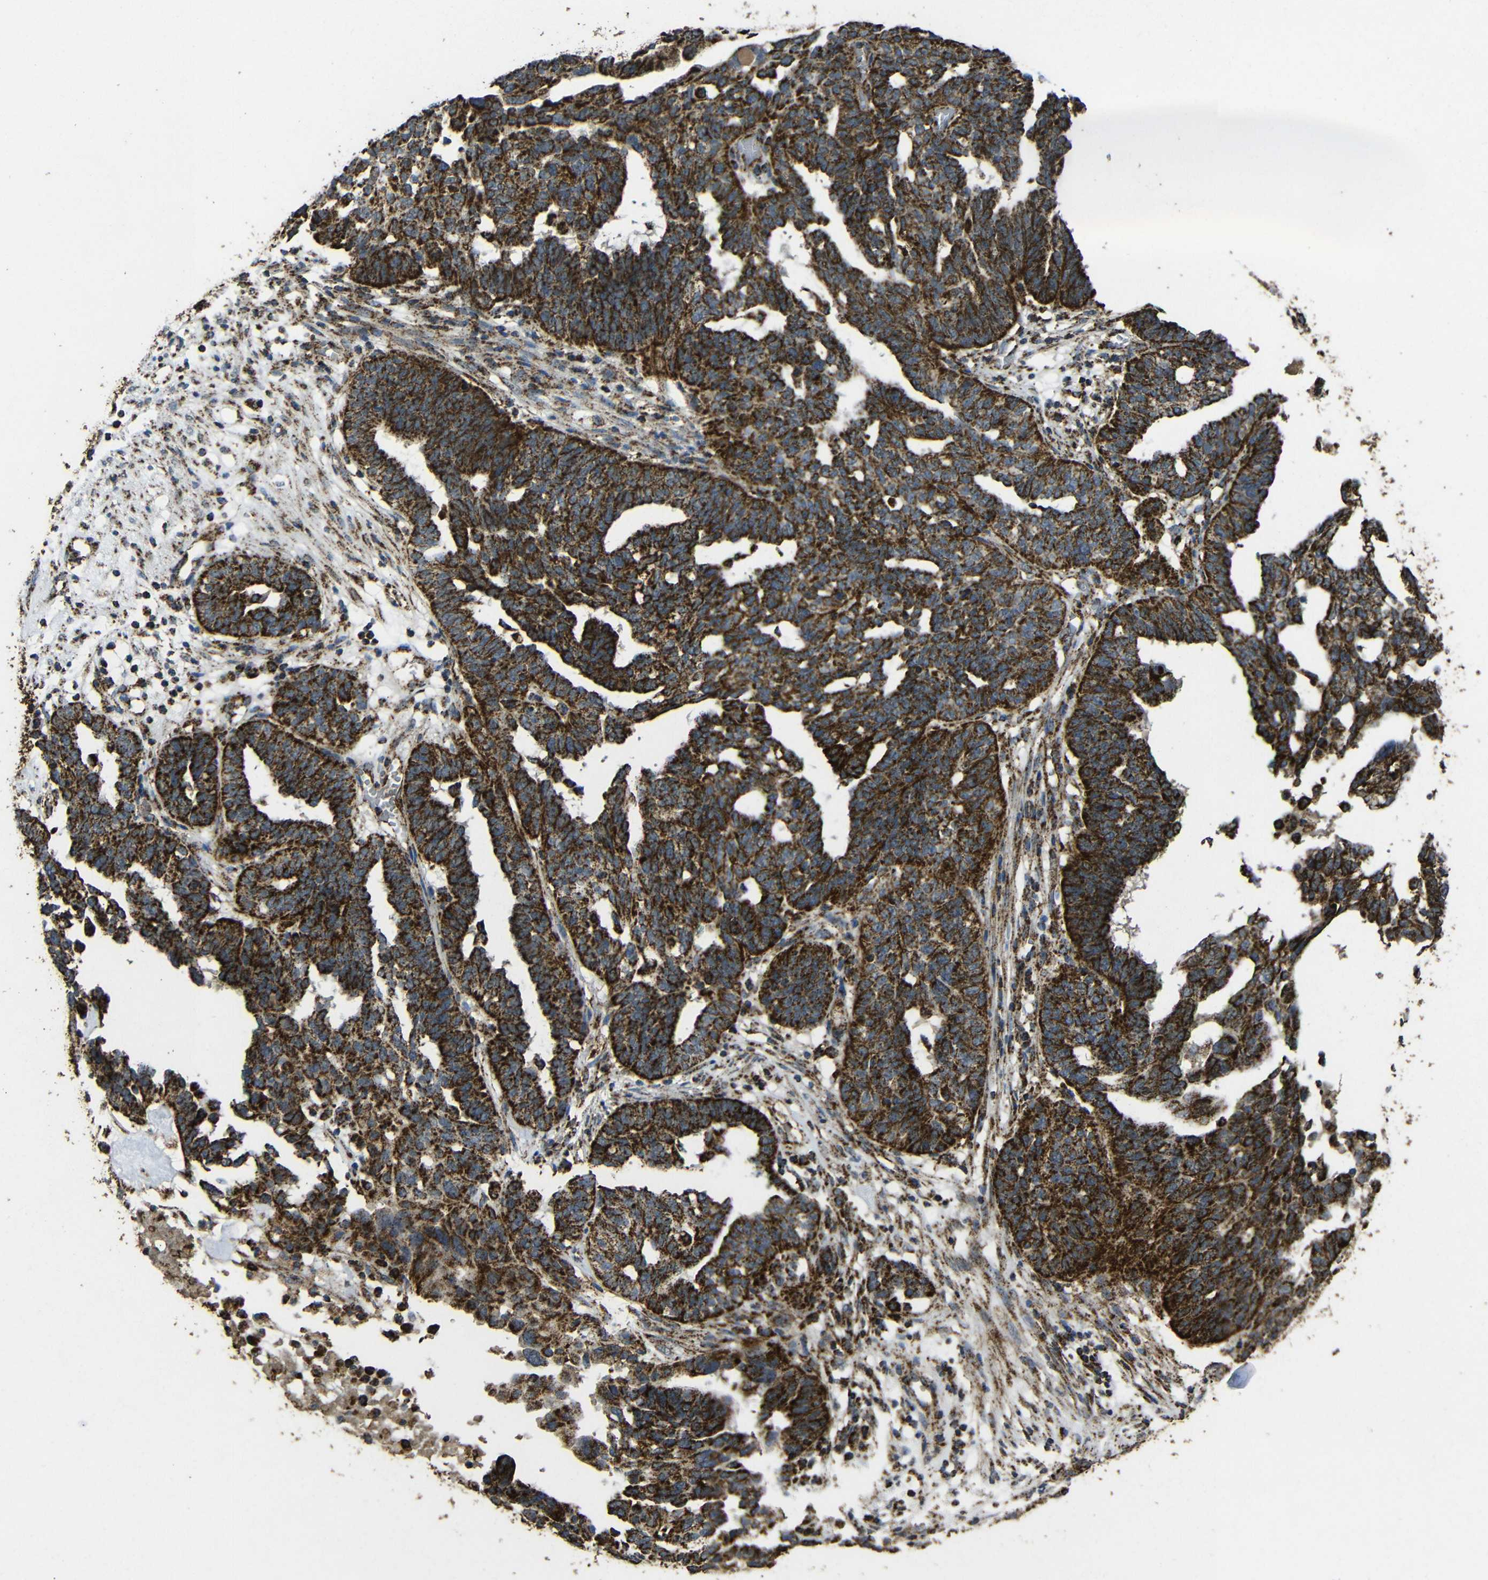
{"staining": {"intensity": "strong", "quantity": ">75%", "location": "cytoplasmic/membranous"}, "tissue": "ovarian cancer", "cell_type": "Tumor cells", "image_type": "cancer", "snomed": [{"axis": "morphology", "description": "Cystadenocarcinoma, serous, NOS"}, {"axis": "topography", "description": "Ovary"}], "caption": "A high-resolution photomicrograph shows immunohistochemistry staining of serous cystadenocarcinoma (ovarian), which displays strong cytoplasmic/membranous positivity in approximately >75% of tumor cells. The protein of interest is shown in brown color, while the nuclei are stained blue.", "gene": "ATP5F1A", "patient": {"sex": "female", "age": 59}}